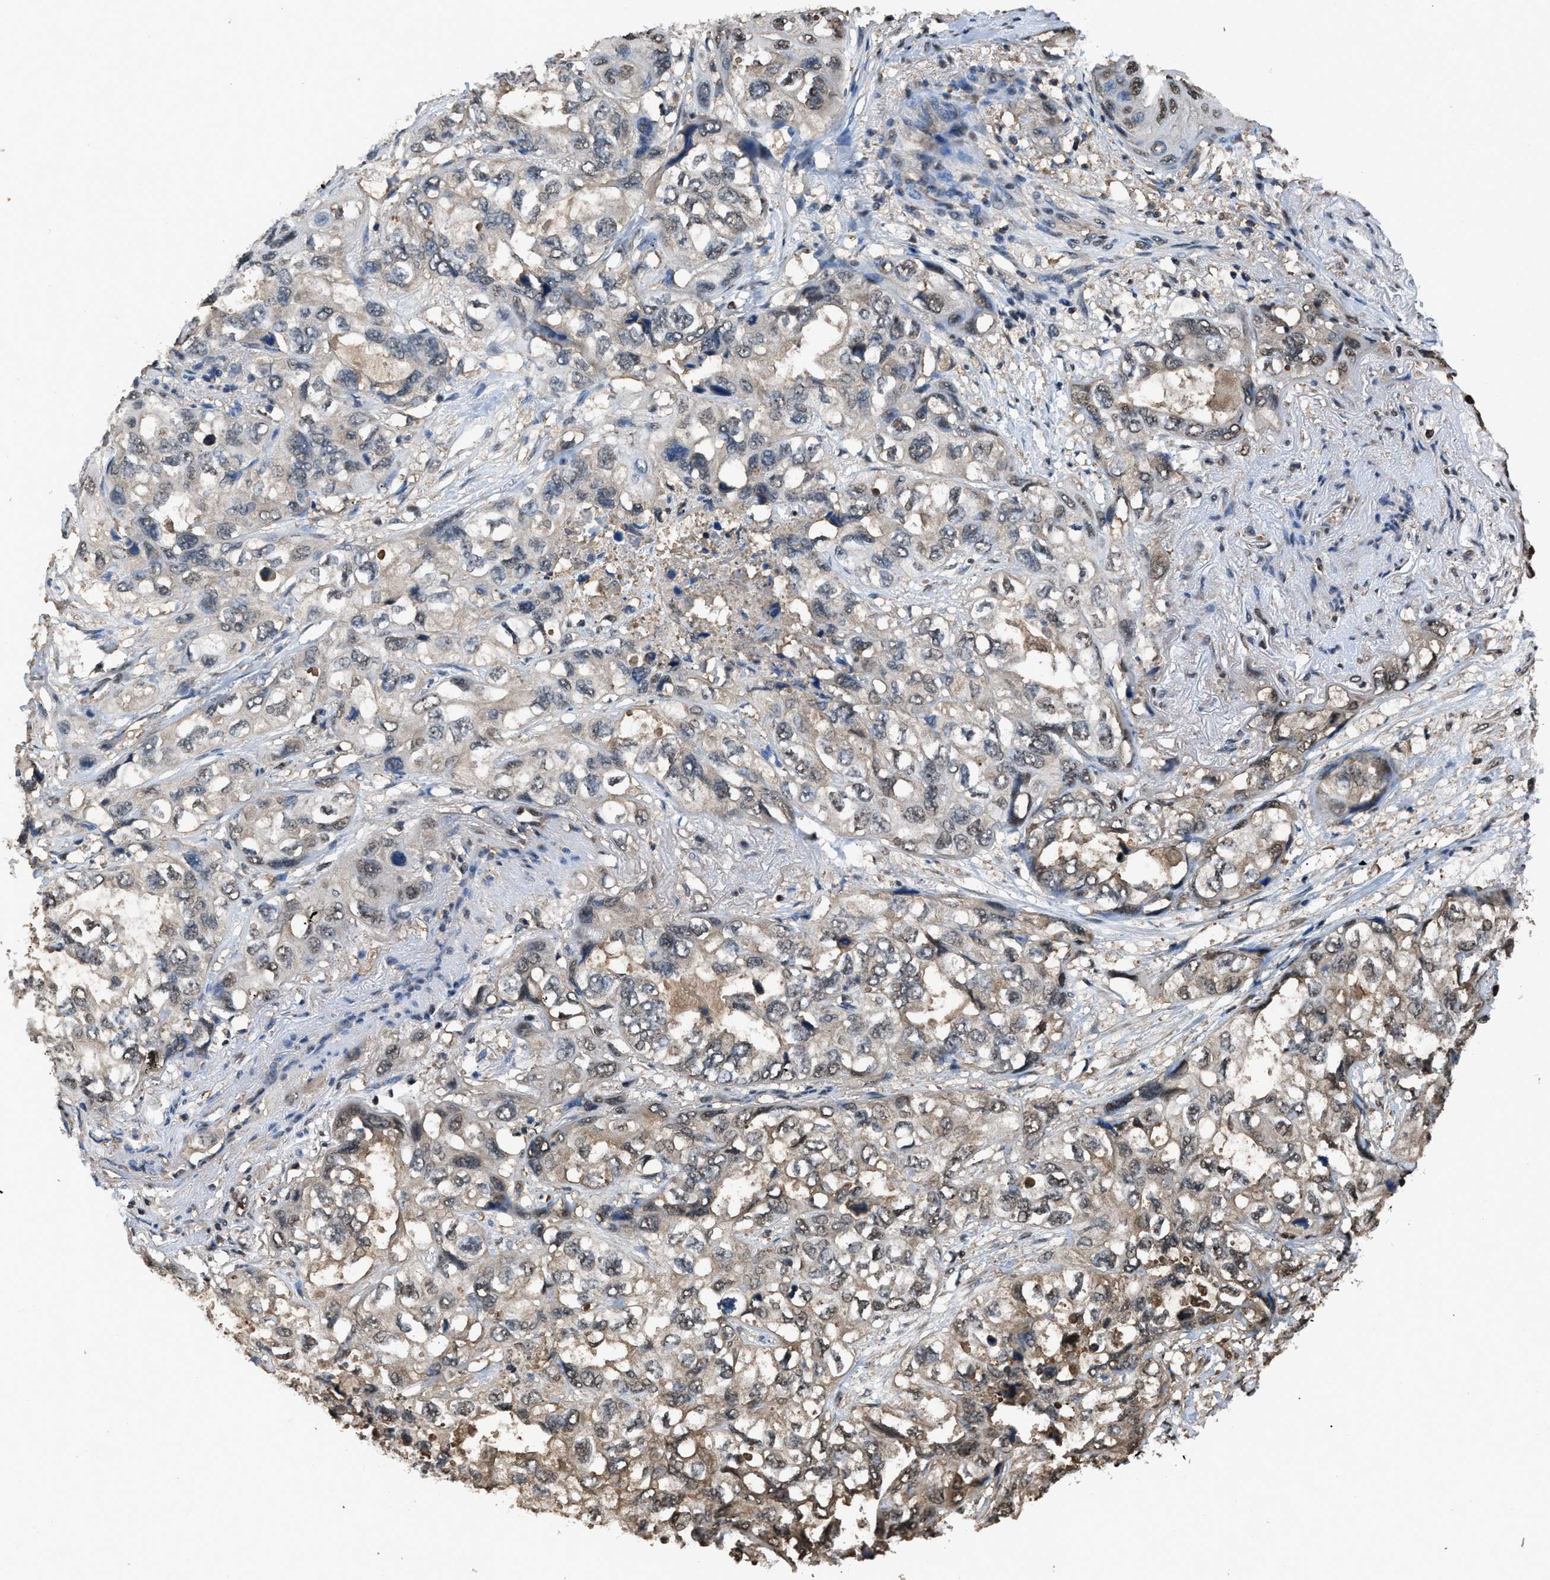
{"staining": {"intensity": "moderate", "quantity": "<25%", "location": "nuclear"}, "tissue": "lung cancer", "cell_type": "Tumor cells", "image_type": "cancer", "snomed": [{"axis": "morphology", "description": "Squamous cell carcinoma, NOS"}, {"axis": "topography", "description": "Lung"}], "caption": "A brown stain labels moderate nuclear expression of a protein in human lung cancer (squamous cell carcinoma) tumor cells. The protein is shown in brown color, while the nuclei are stained blue.", "gene": "FNTA", "patient": {"sex": "female", "age": 73}}